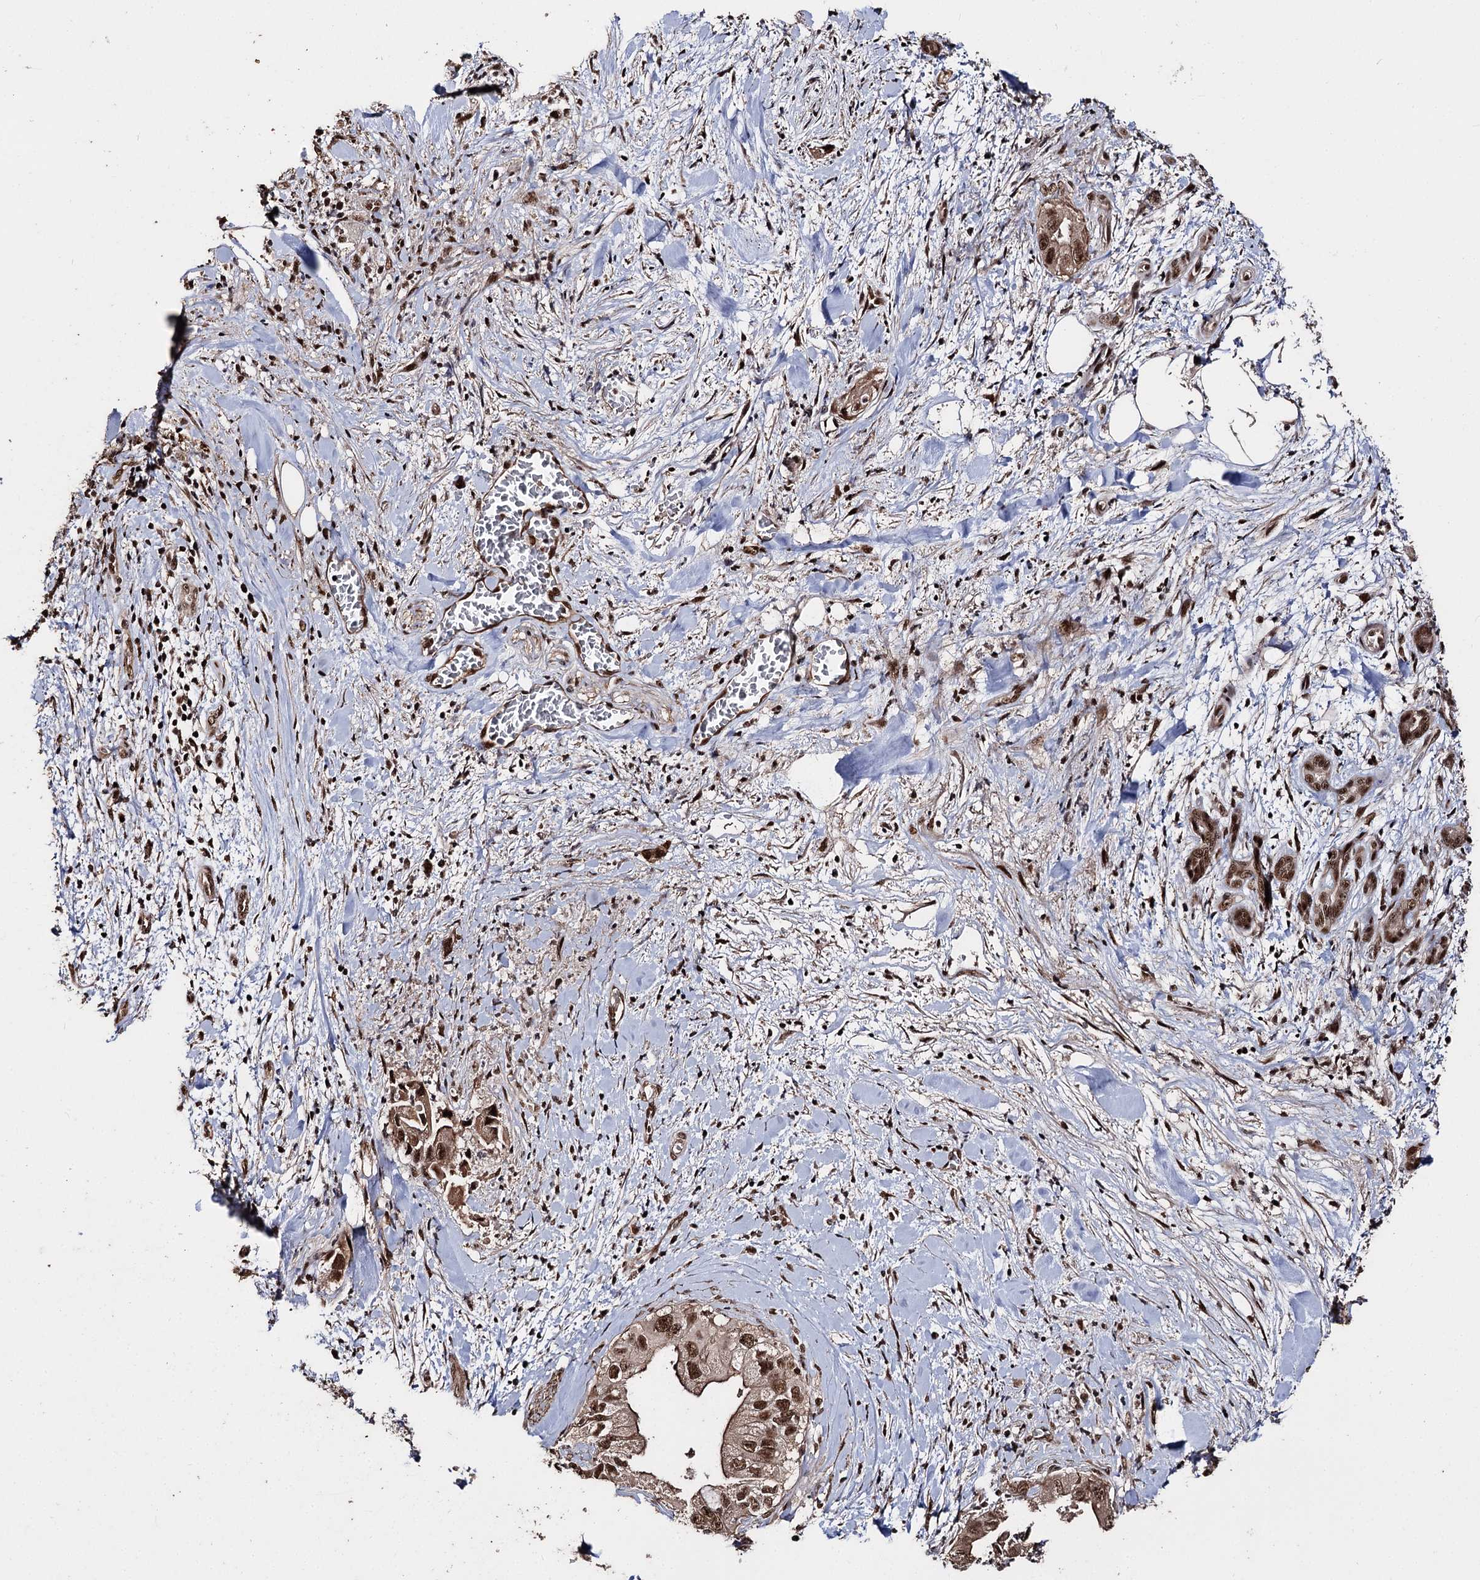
{"staining": {"intensity": "strong", "quantity": ">75%", "location": "nuclear"}, "tissue": "pancreatic cancer", "cell_type": "Tumor cells", "image_type": "cancer", "snomed": [{"axis": "morphology", "description": "Adenocarcinoma, NOS"}, {"axis": "topography", "description": "Pancreas"}], "caption": "Immunohistochemistry (IHC) histopathology image of neoplastic tissue: human adenocarcinoma (pancreatic) stained using immunohistochemistry exhibits high levels of strong protein expression localized specifically in the nuclear of tumor cells, appearing as a nuclear brown color.", "gene": "U2SURP", "patient": {"sex": "female", "age": 78}}